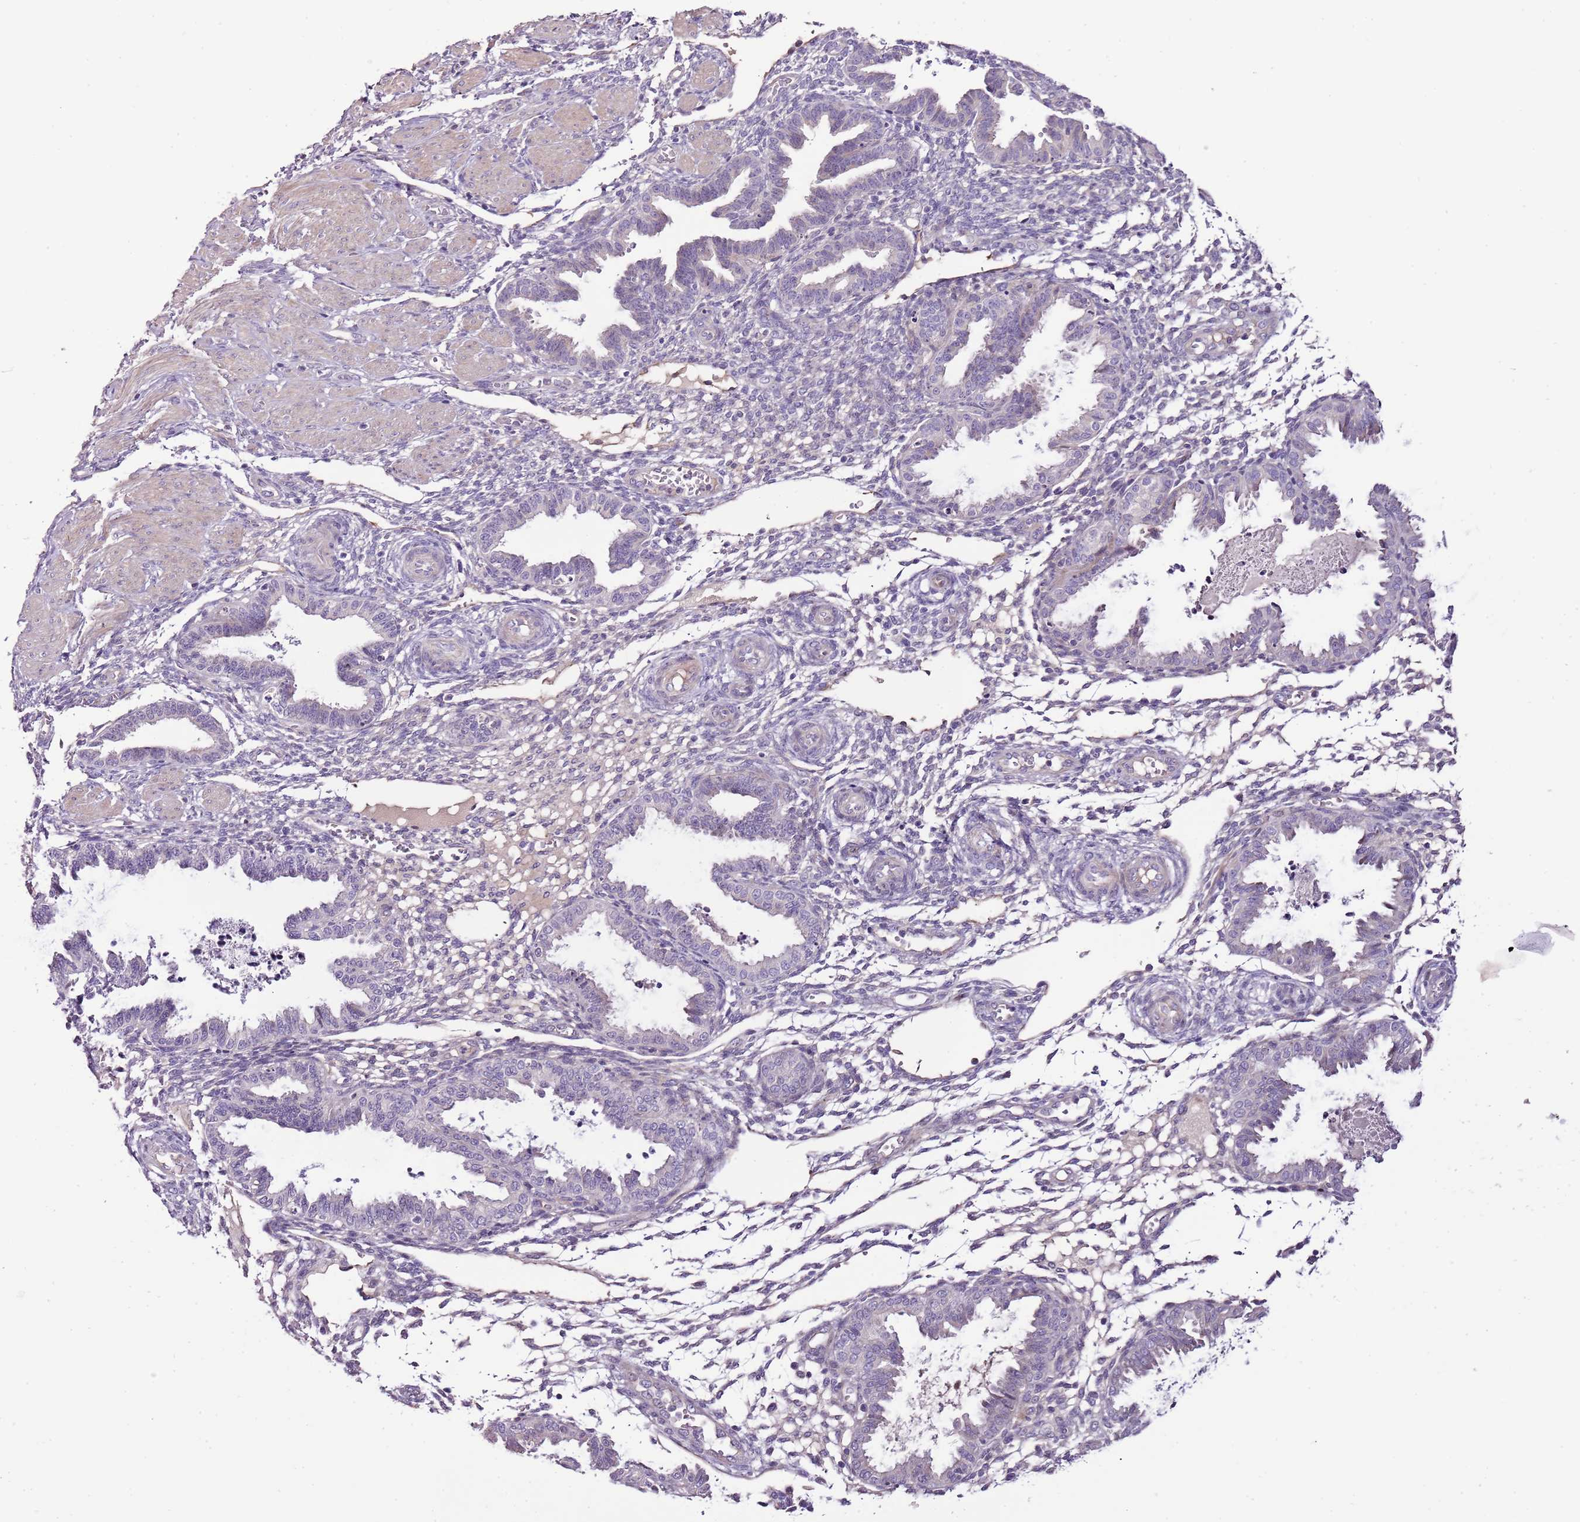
{"staining": {"intensity": "negative", "quantity": "none", "location": "none"}, "tissue": "endometrium", "cell_type": "Cells in endometrial stroma", "image_type": "normal", "snomed": [{"axis": "morphology", "description": "Normal tissue, NOS"}, {"axis": "topography", "description": "Endometrium"}], "caption": "The immunohistochemistry (IHC) image has no significant staining in cells in endometrial stroma of endometrium. The staining was performed using DAB (3,3'-diaminobenzidine) to visualize the protein expression in brown, while the nuclei were stained in blue with hematoxylin (Magnification: 20x).", "gene": "NKX2", "patient": {"sex": "female", "age": 33}}